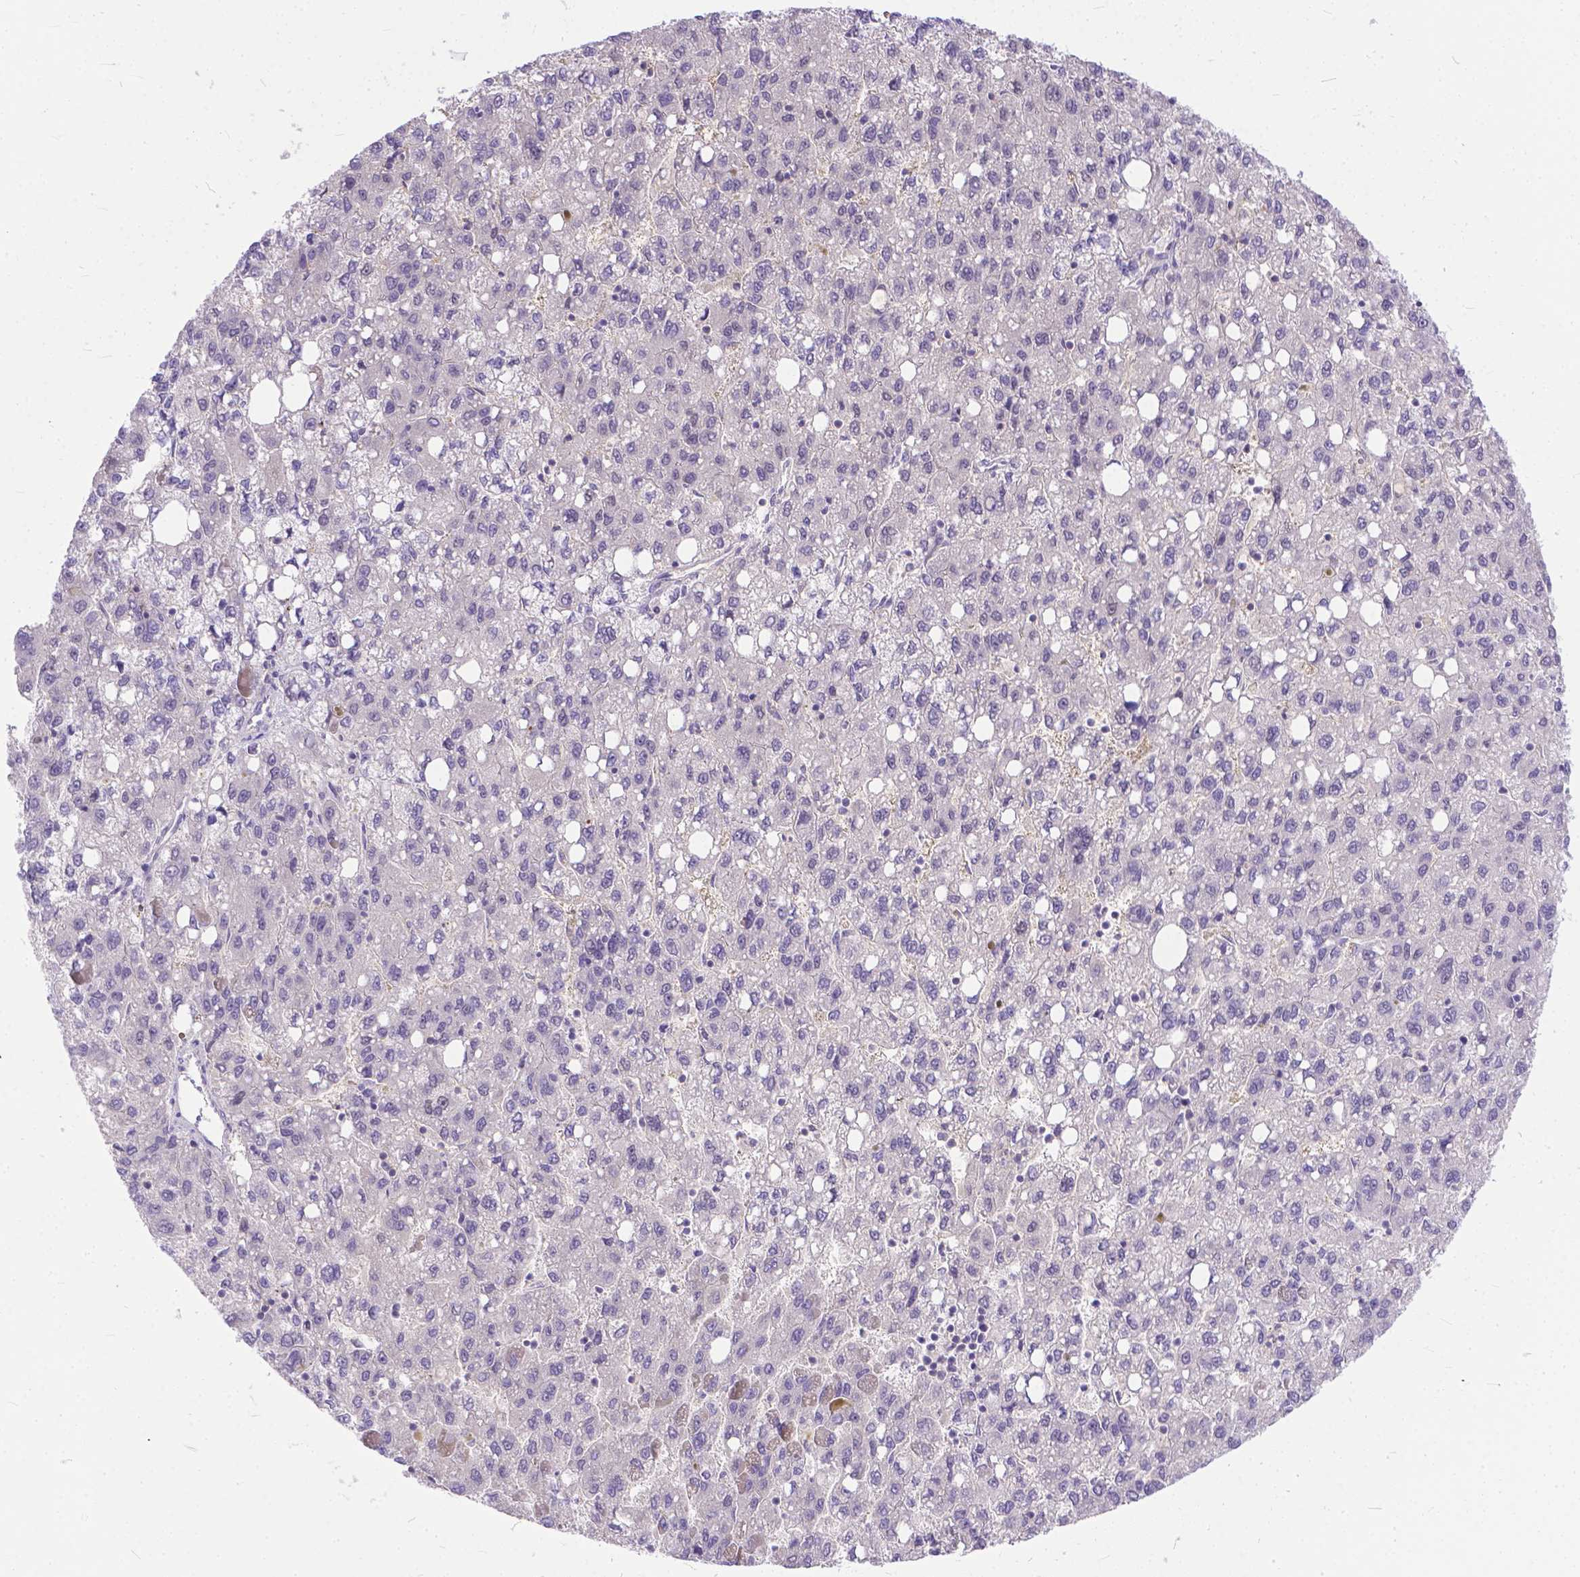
{"staining": {"intensity": "negative", "quantity": "none", "location": "none"}, "tissue": "liver cancer", "cell_type": "Tumor cells", "image_type": "cancer", "snomed": [{"axis": "morphology", "description": "Carcinoma, Hepatocellular, NOS"}, {"axis": "topography", "description": "Liver"}], "caption": "High magnification brightfield microscopy of liver cancer stained with DAB (3,3'-diaminobenzidine) (brown) and counterstained with hematoxylin (blue): tumor cells show no significant staining.", "gene": "TTLL6", "patient": {"sex": "female", "age": 82}}